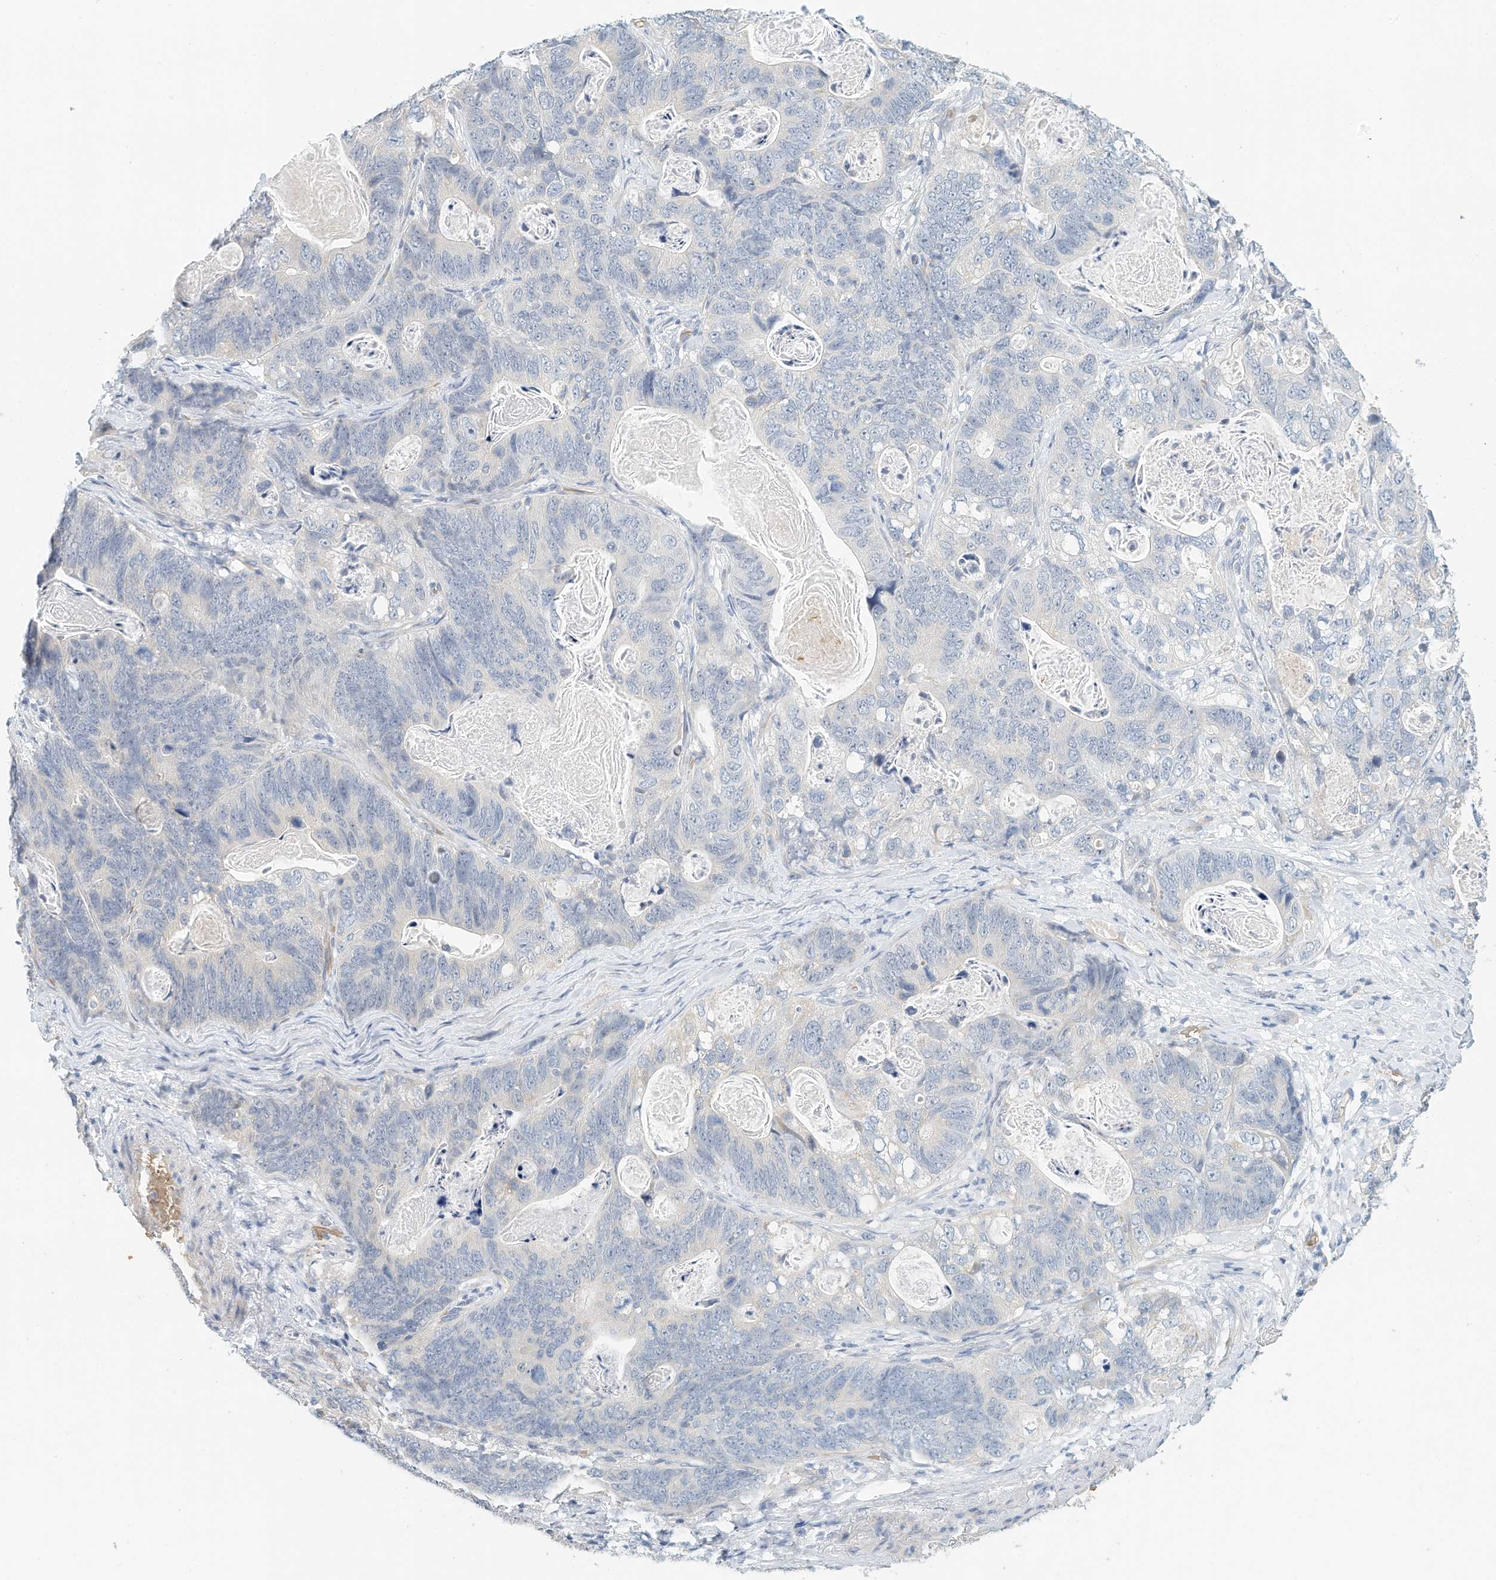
{"staining": {"intensity": "negative", "quantity": "none", "location": "none"}, "tissue": "stomach cancer", "cell_type": "Tumor cells", "image_type": "cancer", "snomed": [{"axis": "morphology", "description": "Normal tissue, NOS"}, {"axis": "morphology", "description": "Adenocarcinoma, NOS"}, {"axis": "topography", "description": "Stomach"}], "caption": "This is a image of IHC staining of stomach adenocarcinoma, which shows no staining in tumor cells. The staining was performed using DAB to visualize the protein expression in brown, while the nuclei were stained in blue with hematoxylin (Magnification: 20x).", "gene": "RCAN3", "patient": {"sex": "female", "age": 89}}